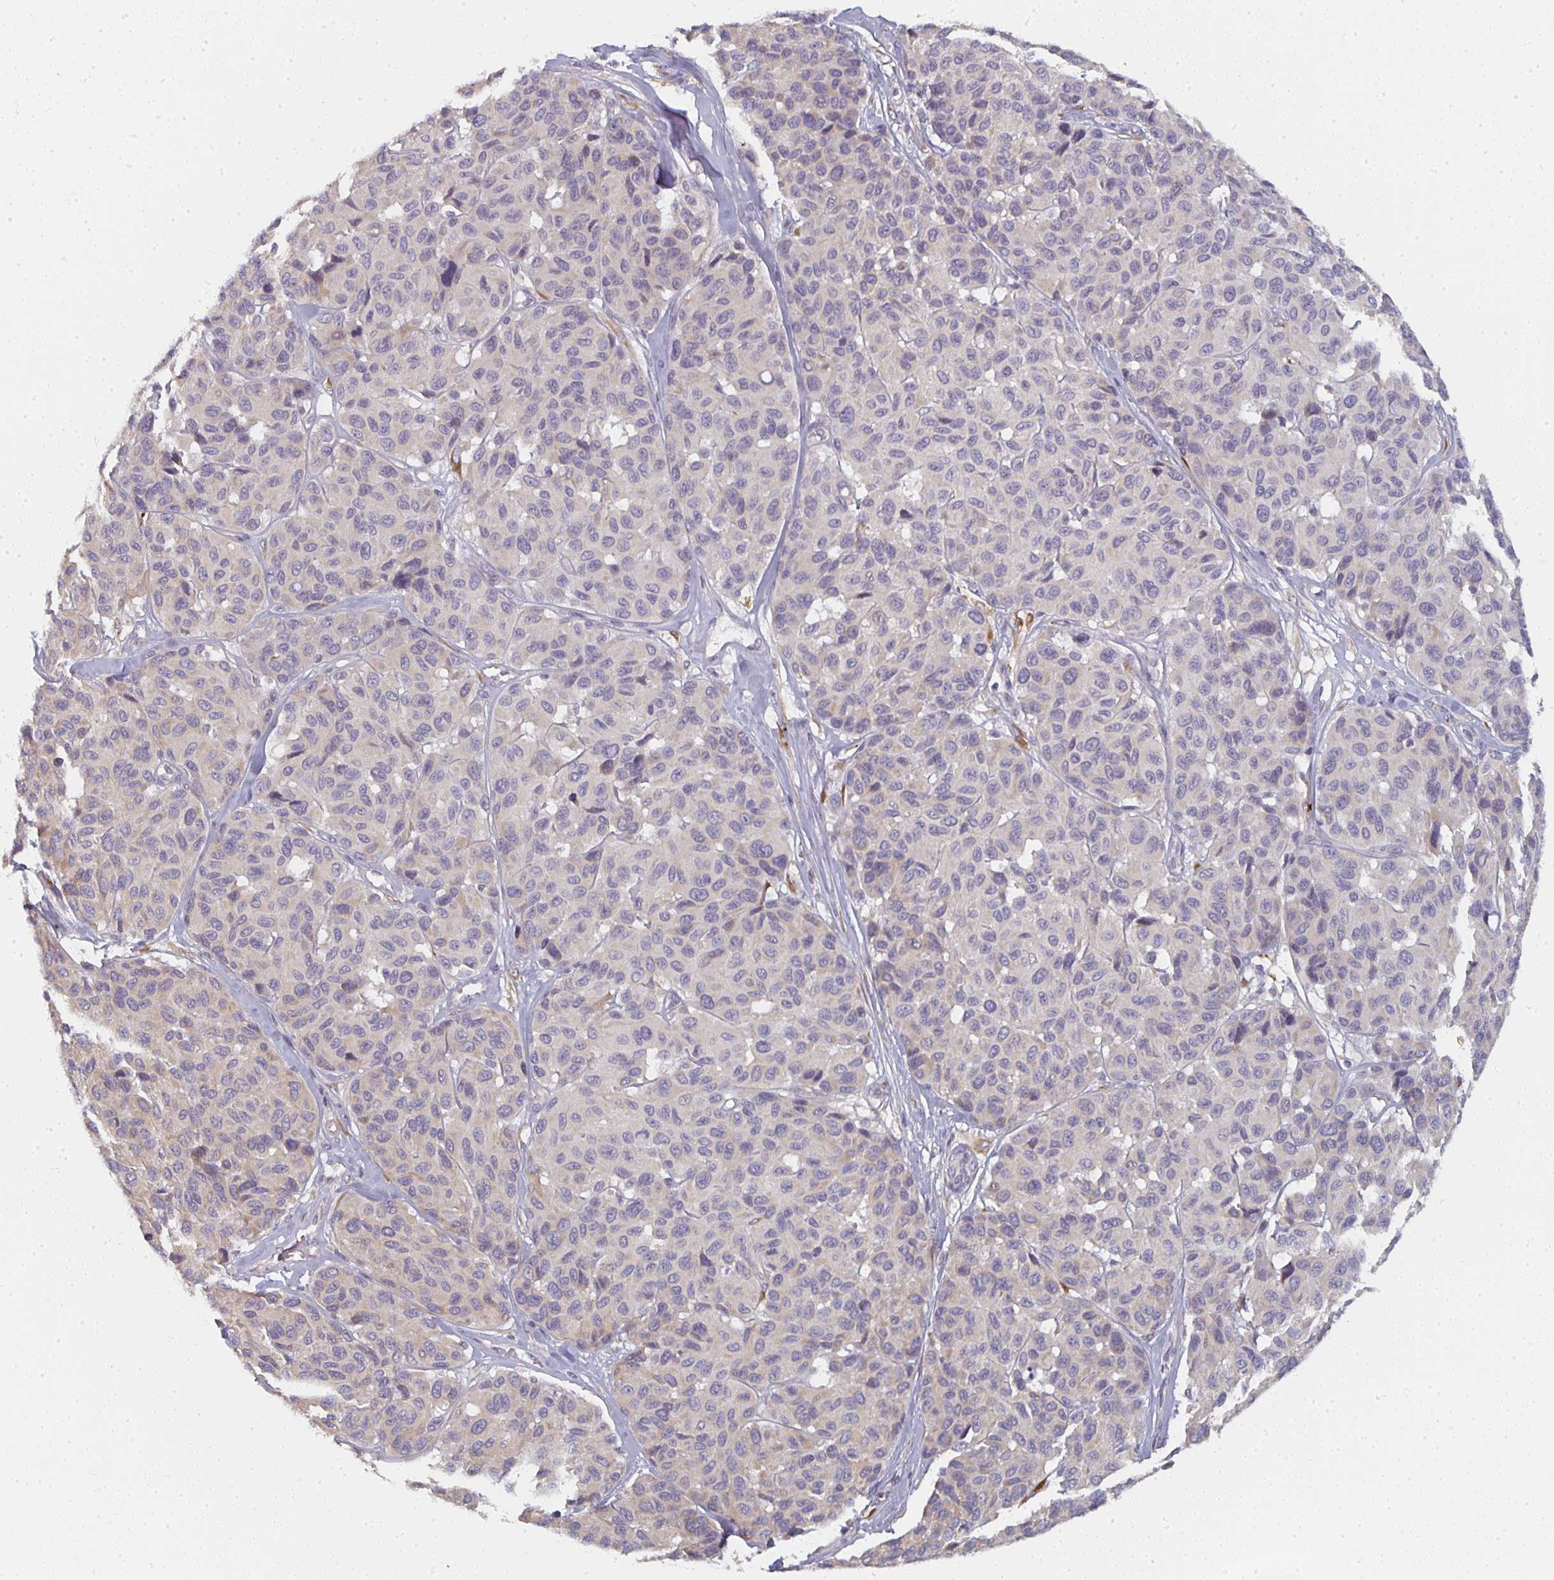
{"staining": {"intensity": "negative", "quantity": "none", "location": "none"}, "tissue": "melanoma", "cell_type": "Tumor cells", "image_type": "cancer", "snomed": [{"axis": "morphology", "description": "Malignant melanoma, NOS"}, {"axis": "topography", "description": "Skin"}], "caption": "Malignant melanoma stained for a protein using immunohistochemistry shows no staining tumor cells.", "gene": "CTHRC1", "patient": {"sex": "female", "age": 66}}